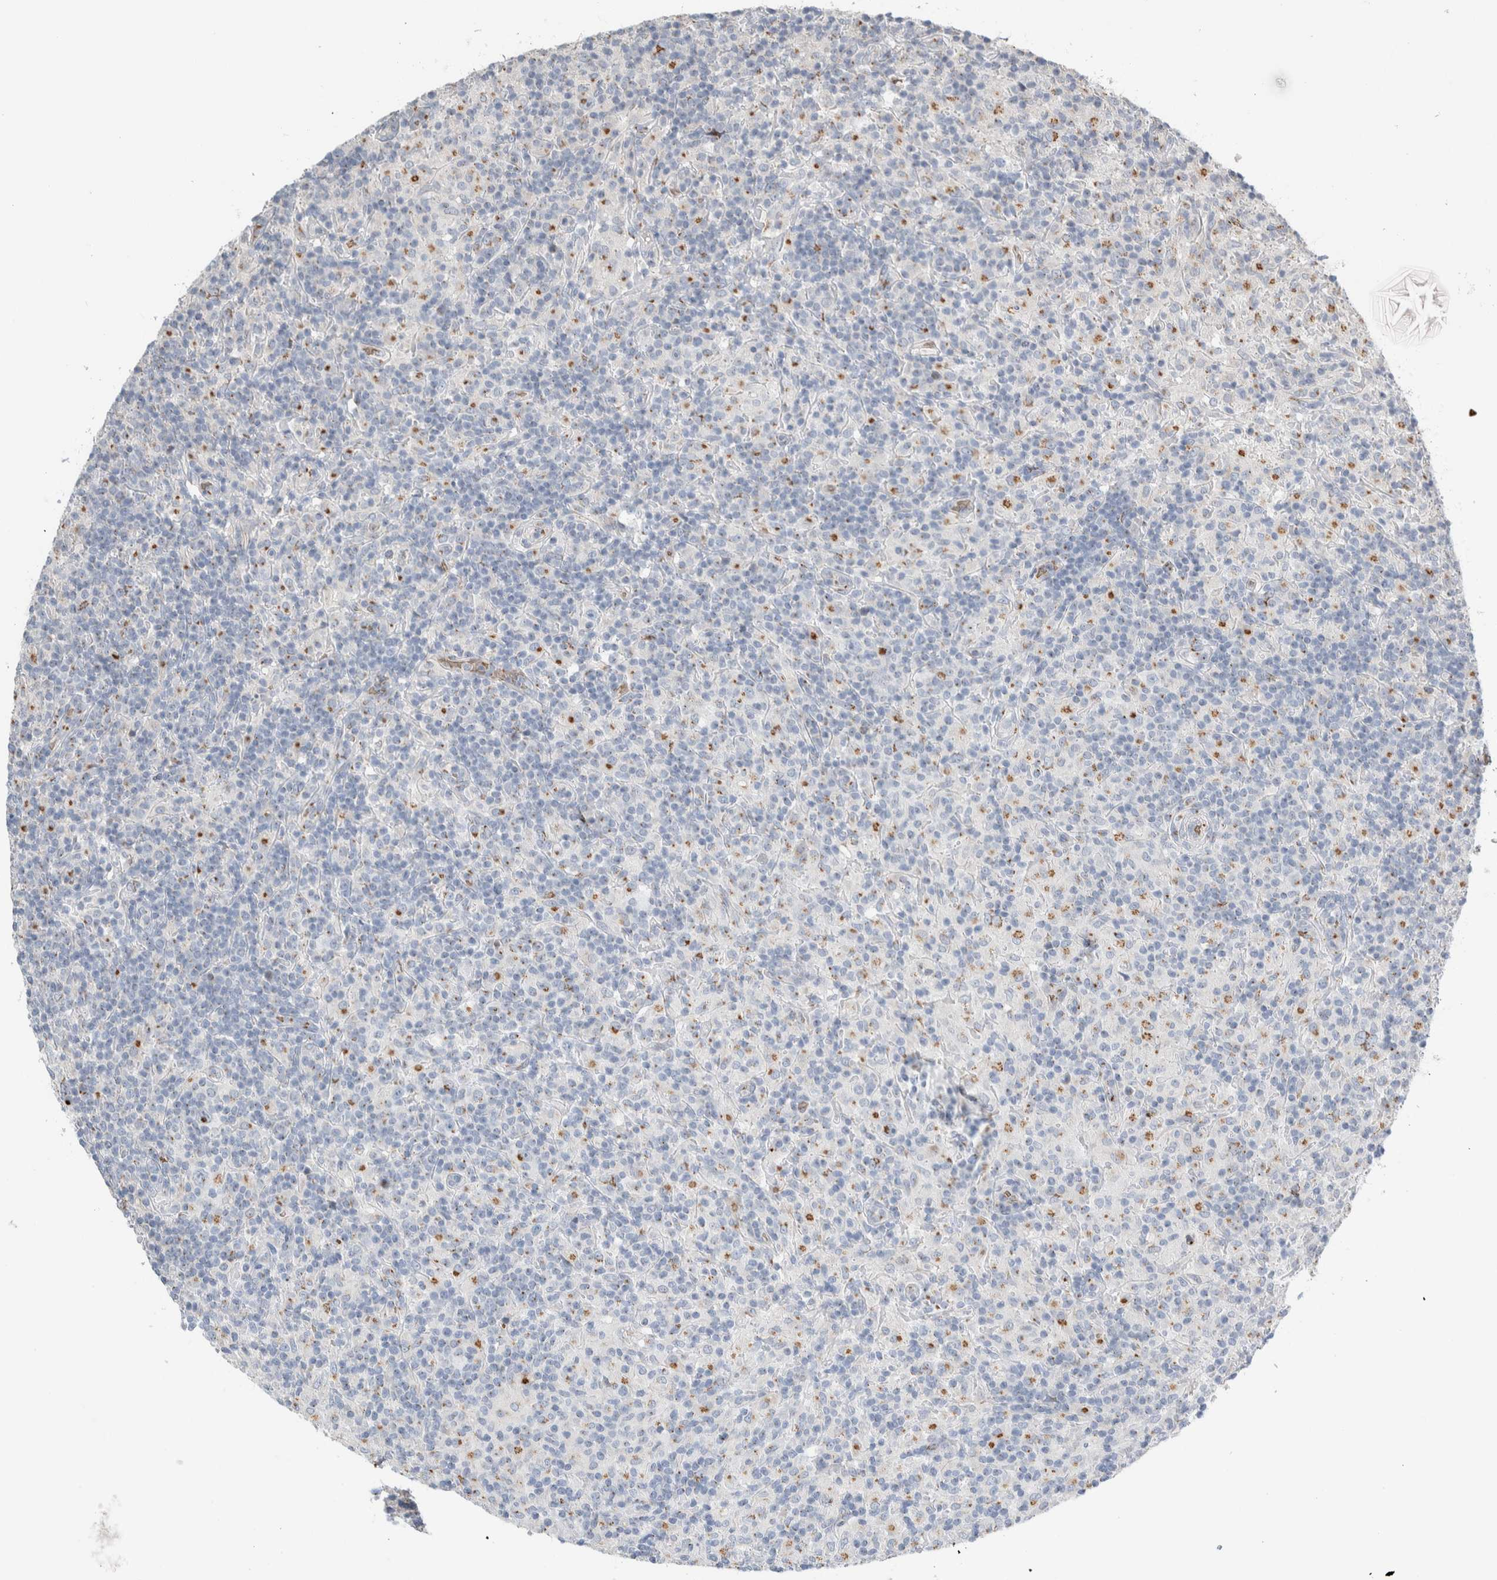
{"staining": {"intensity": "weak", "quantity": "<25%", "location": "cytoplasmic/membranous"}, "tissue": "lymphoma", "cell_type": "Tumor cells", "image_type": "cancer", "snomed": [{"axis": "morphology", "description": "Hodgkin's disease, NOS"}, {"axis": "topography", "description": "Lymph node"}], "caption": "IHC histopathology image of neoplastic tissue: human lymphoma stained with DAB demonstrates no significant protein positivity in tumor cells. (Stains: DAB immunohistochemistry with hematoxylin counter stain, Microscopy: brightfield microscopy at high magnification).", "gene": "SLC38A10", "patient": {"sex": "male", "age": 70}}